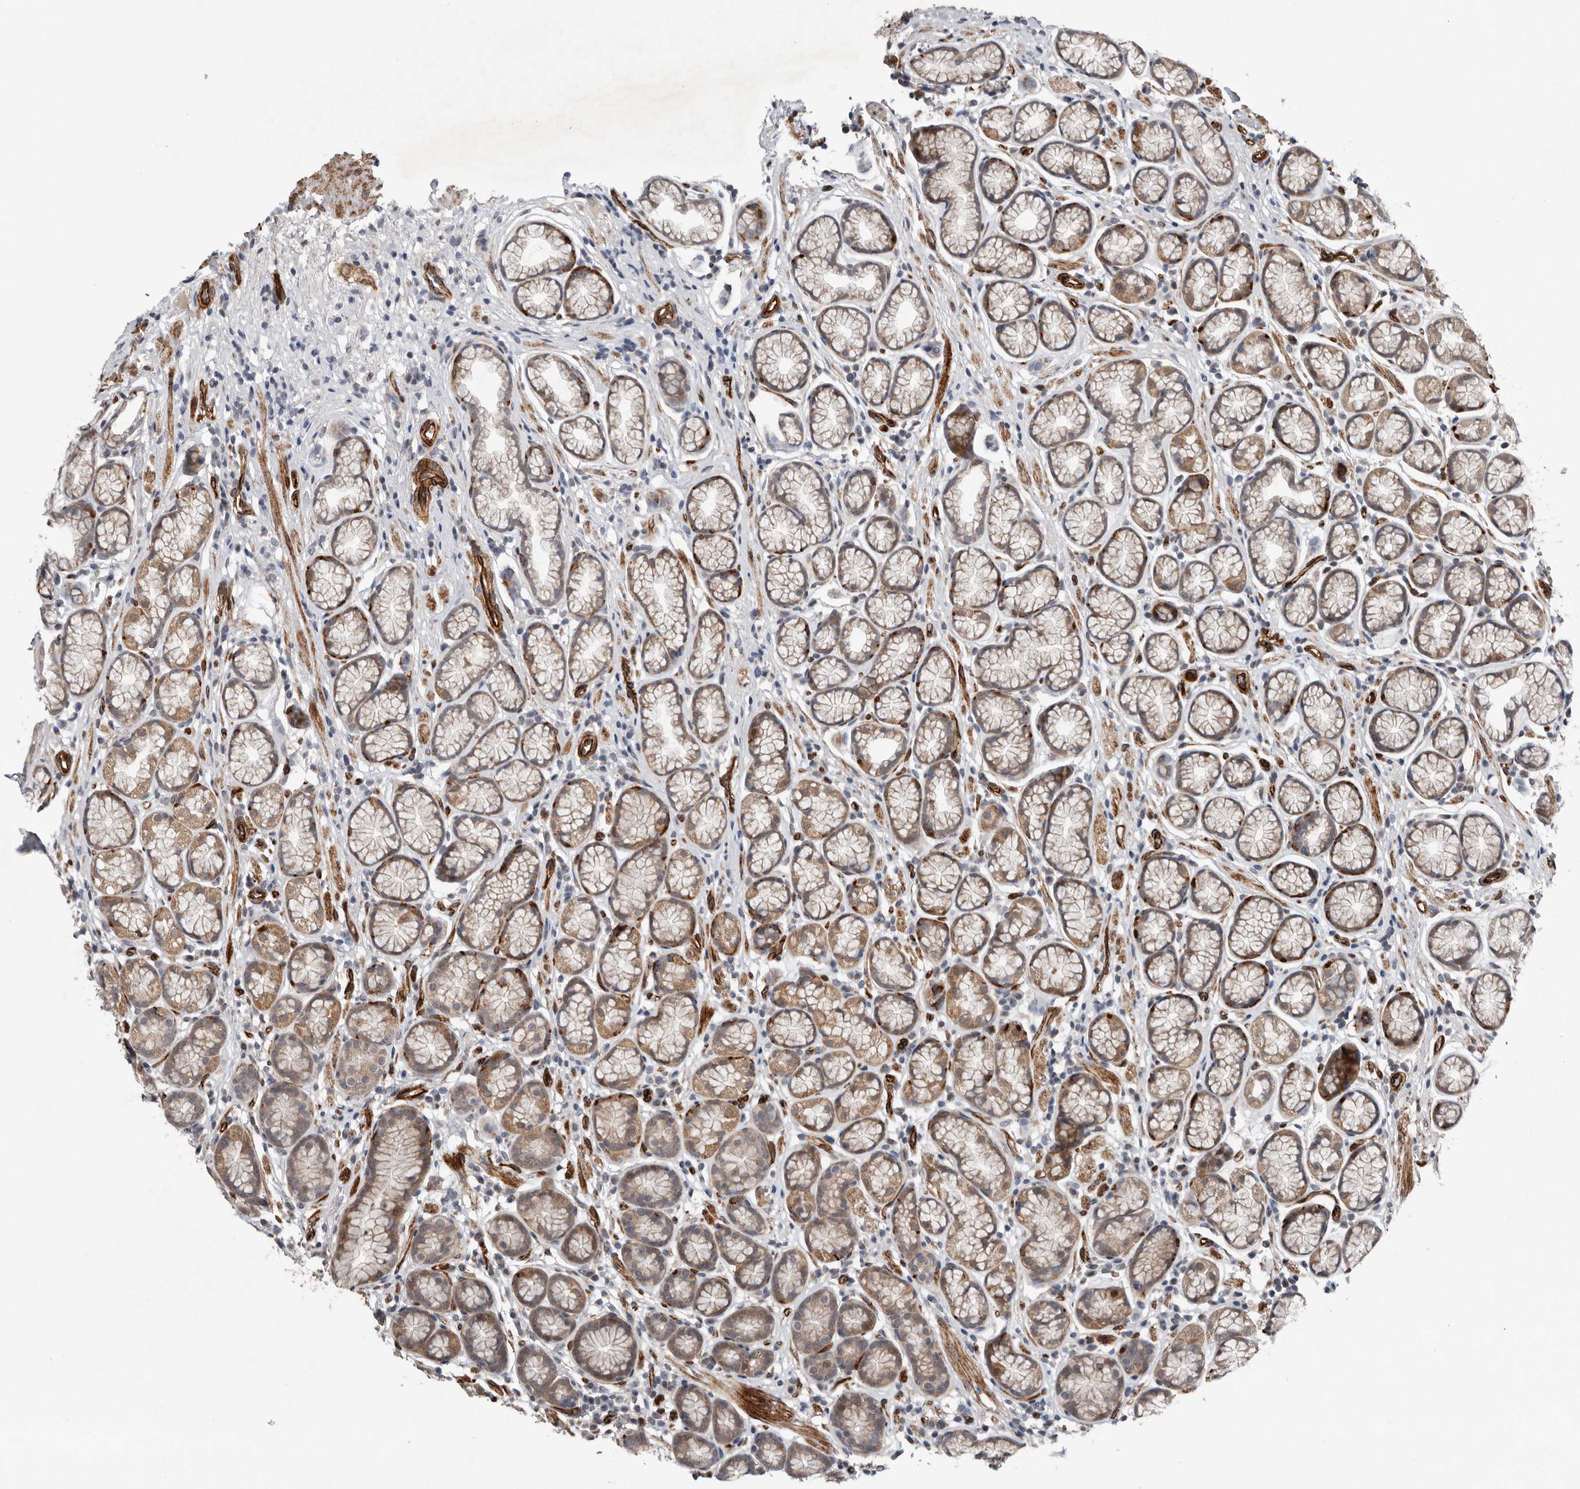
{"staining": {"intensity": "moderate", "quantity": "25%-75%", "location": "cytoplasmic/membranous"}, "tissue": "stomach", "cell_type": "Glandular cells", "image_type": "normal", "snomed": [{"axis": "morphology", "description": "Normal tissue, NOS"}, {"axis": "topography", "description": "Stomach"}], "caption": "IHC (DAB (3,3'-diaminobenzidine)) staining of normal stomach exhibits moderate cytoplasmic/membranous protein positivity in approximately 25%-75% of glandular cells. (Stains: DAB in brown, nuclei in blue, Microscopy: brightfield microscopy at high magnification).", "gene": "RANBP17", "patient": {"sex": "male", "age": 42}}